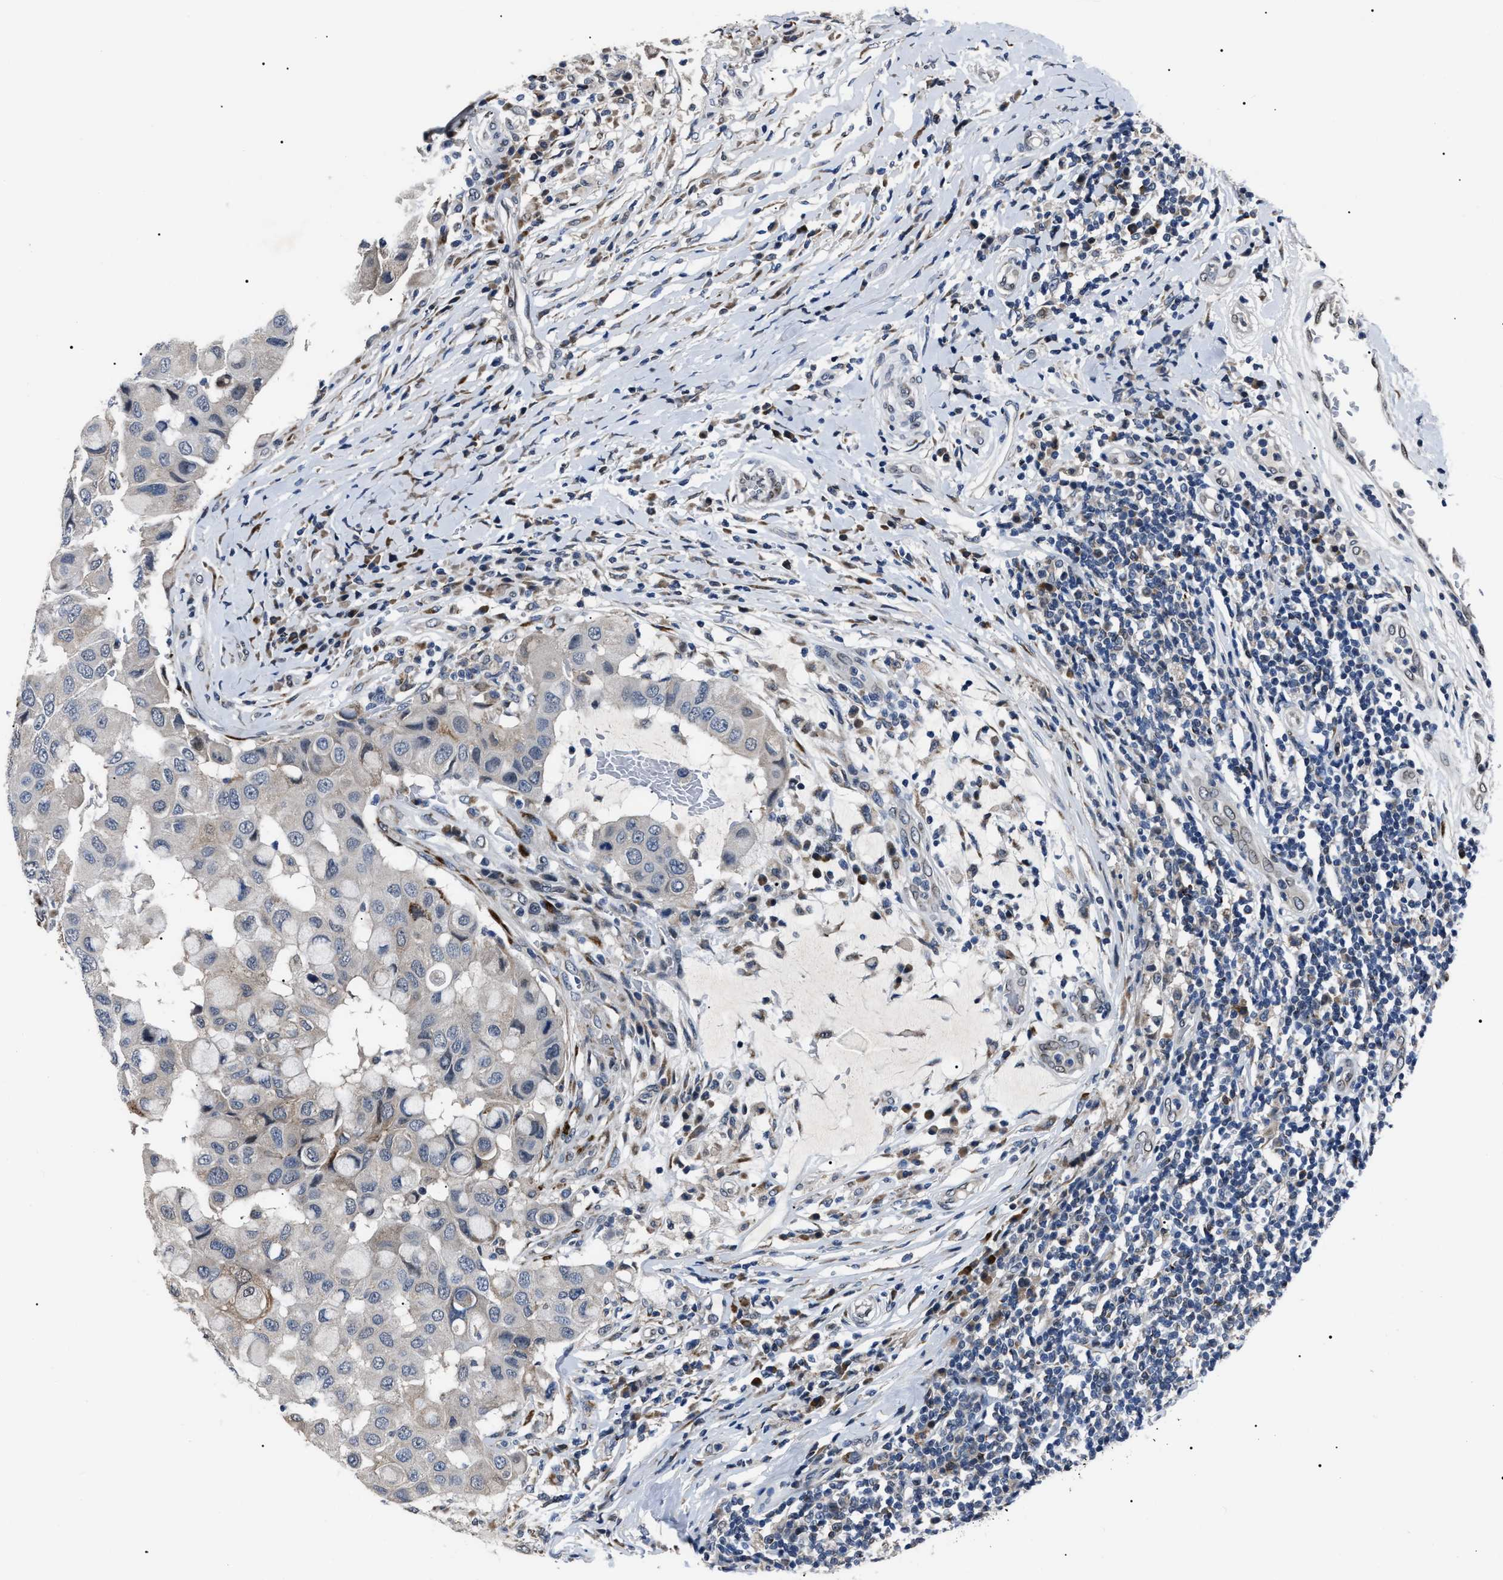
{"staining": {"intensity": "negative", "quantity": "none", "location": "none"}, "tissue": "breast cancer", "cell_type": "Tumor cells", "image_type": "cancer", "snomed": [{"axis": "morphology", "description": "Duct carcinoma"}, {"axis": "topography", "description": "Breast"}], "caption": "There is no significant positivity in tumor cells of breast cancer (invasive ductal carcinoma). Brightfield microscopy of immunohistochemistry stained with DAB (brown) and hematoxylin (blue), captured at high magnification.", "gene": "LRRC14", "patient": {"sex": "female", "age": 27}}